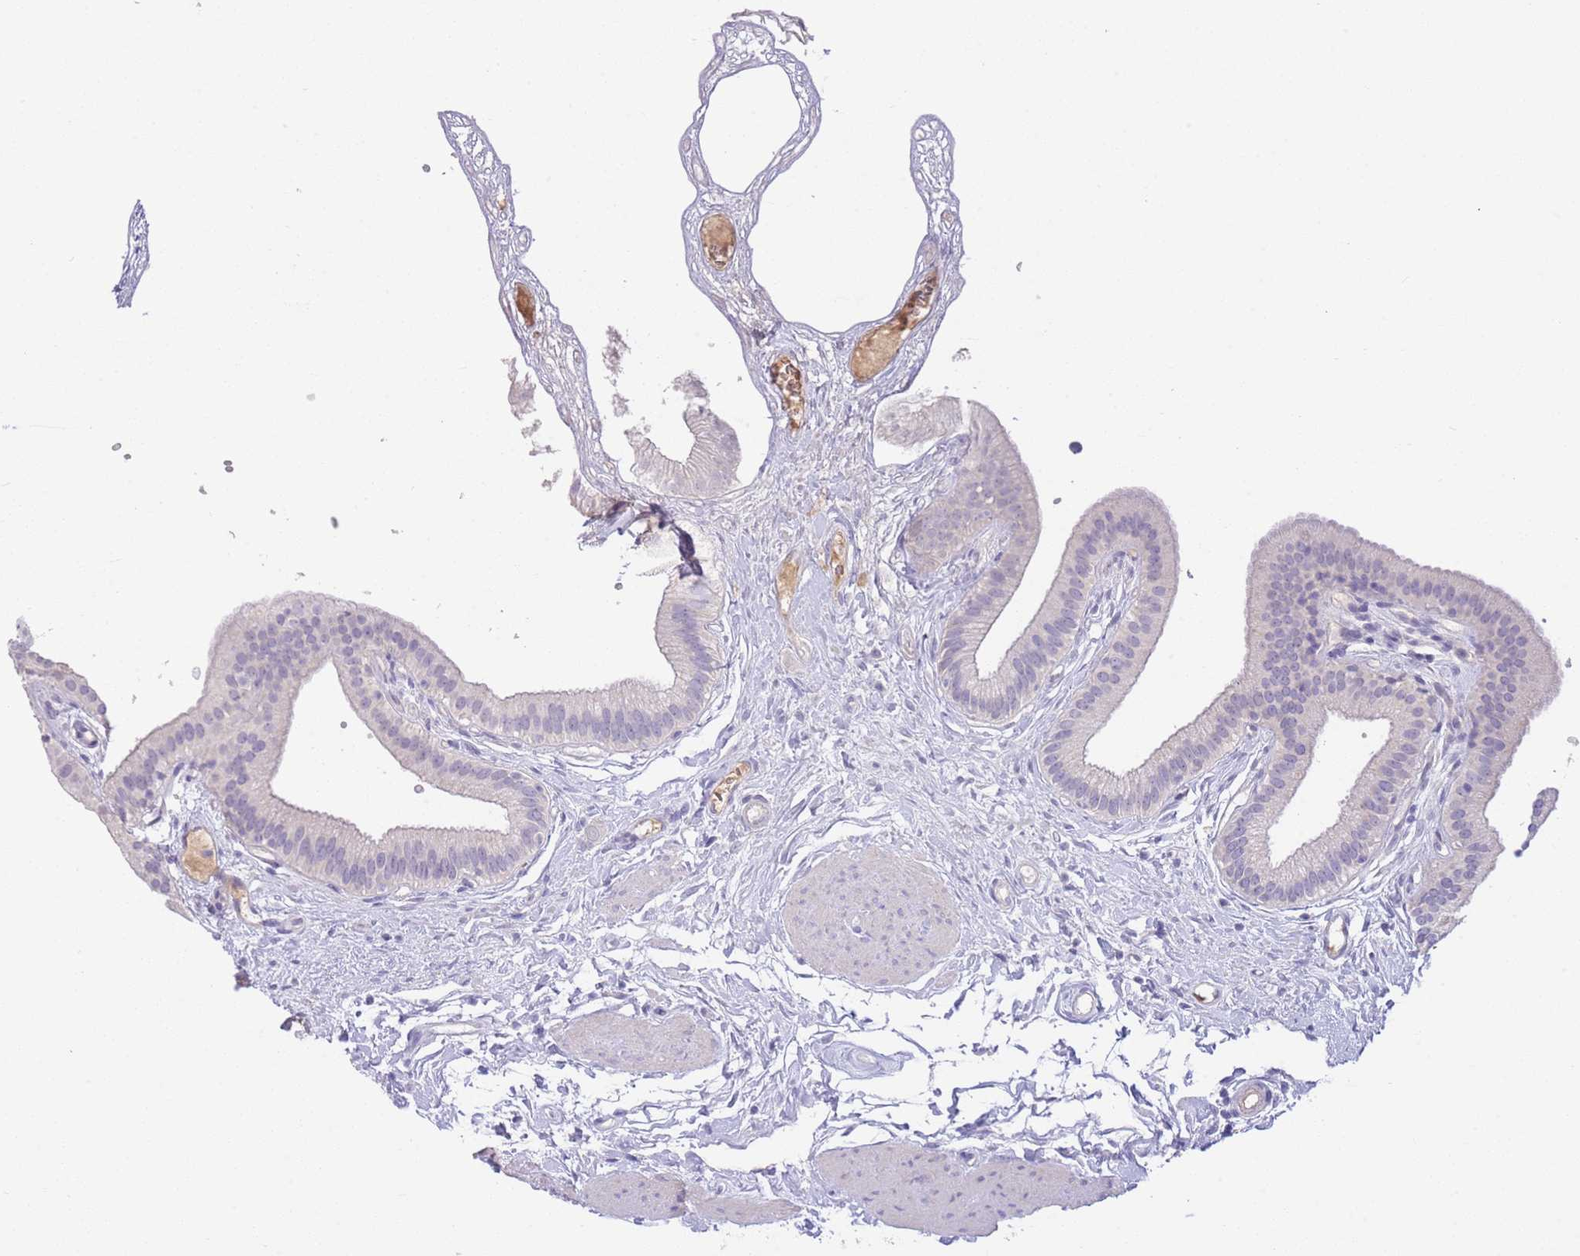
{"staining": {"intensity": "negative", "quantity": "none", "location": "none"}, "tissue": "gallbladder", "cell_type": "Glandular cells", "image_type": "normal", "snomed": [{"axis": "morphology", "description": "Normal tissue, NOS"}, {"axis": "topography", "description": "Gallbladder"}], "caption": "This is a histopathology image of immunohistochemistry (IHC) staining of benign gallbladder, which shows no expression in glandular cells.", "gene": "IGFL4", "patient": {"sex": "female", "age": 54}}